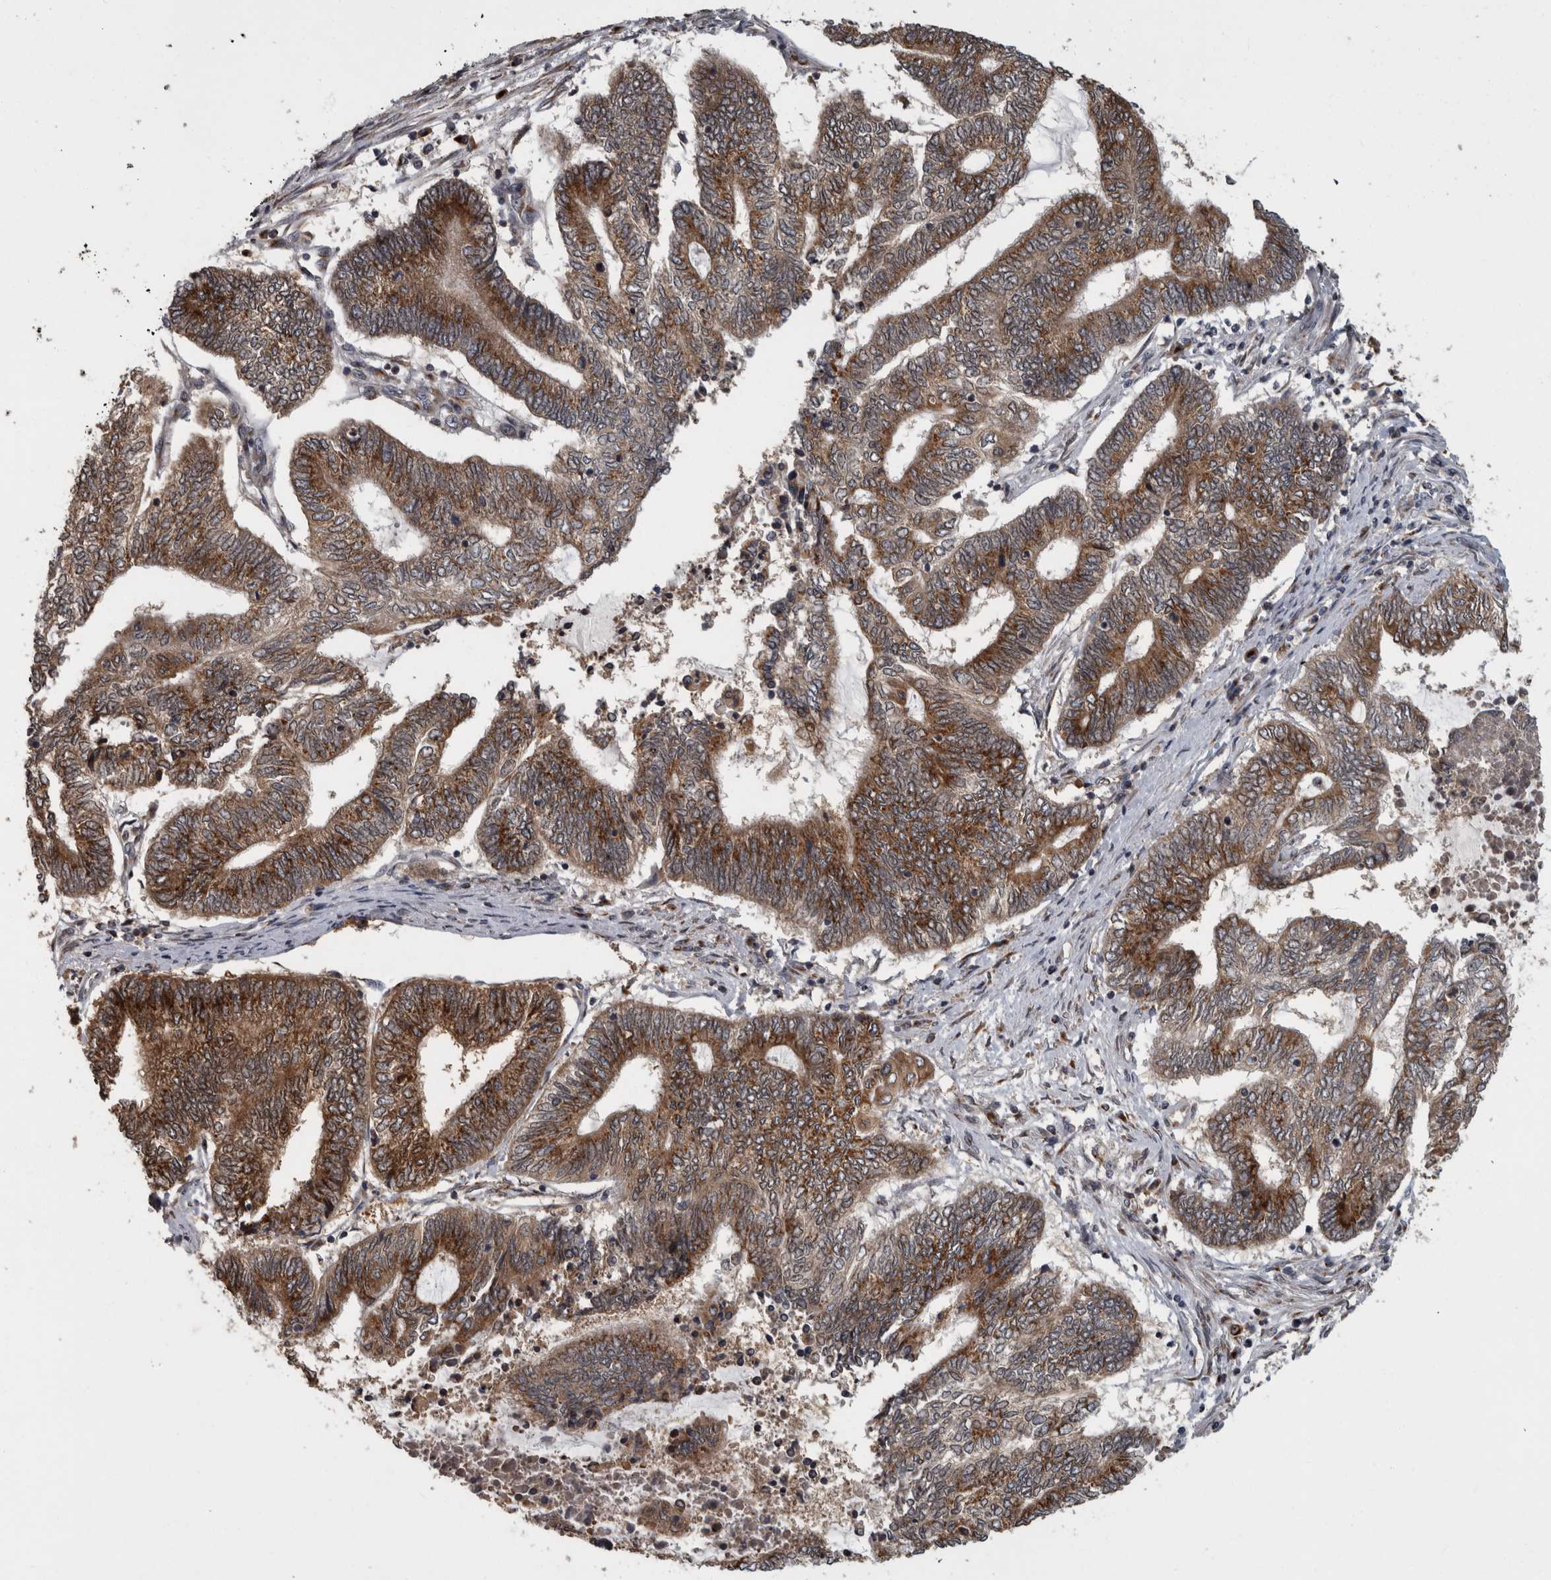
{"staining": {"intensity": "moderate", "quantity": ">75%", "location": "cytoplasmic/membranous"}, "tissue": "endometrial cancer", "cell_type": "Tumor cells", "image_type": "cancer", "snomed": [{"axis": "morphology", "description": "Adenocarcinoma, NOS"}, {"axis": "topography", "description": "Uterus"}, {"axis": "topography", "description": "Endometrium"}], "caption": "Protein staining of adenocarcinoma (endometrial) tissue exhibits moderate cytoplasmic/membranous staining in about >75% of tumor cells.", "gene": "LMAN2L", "patient": {"sex": "female", "age": 70}}